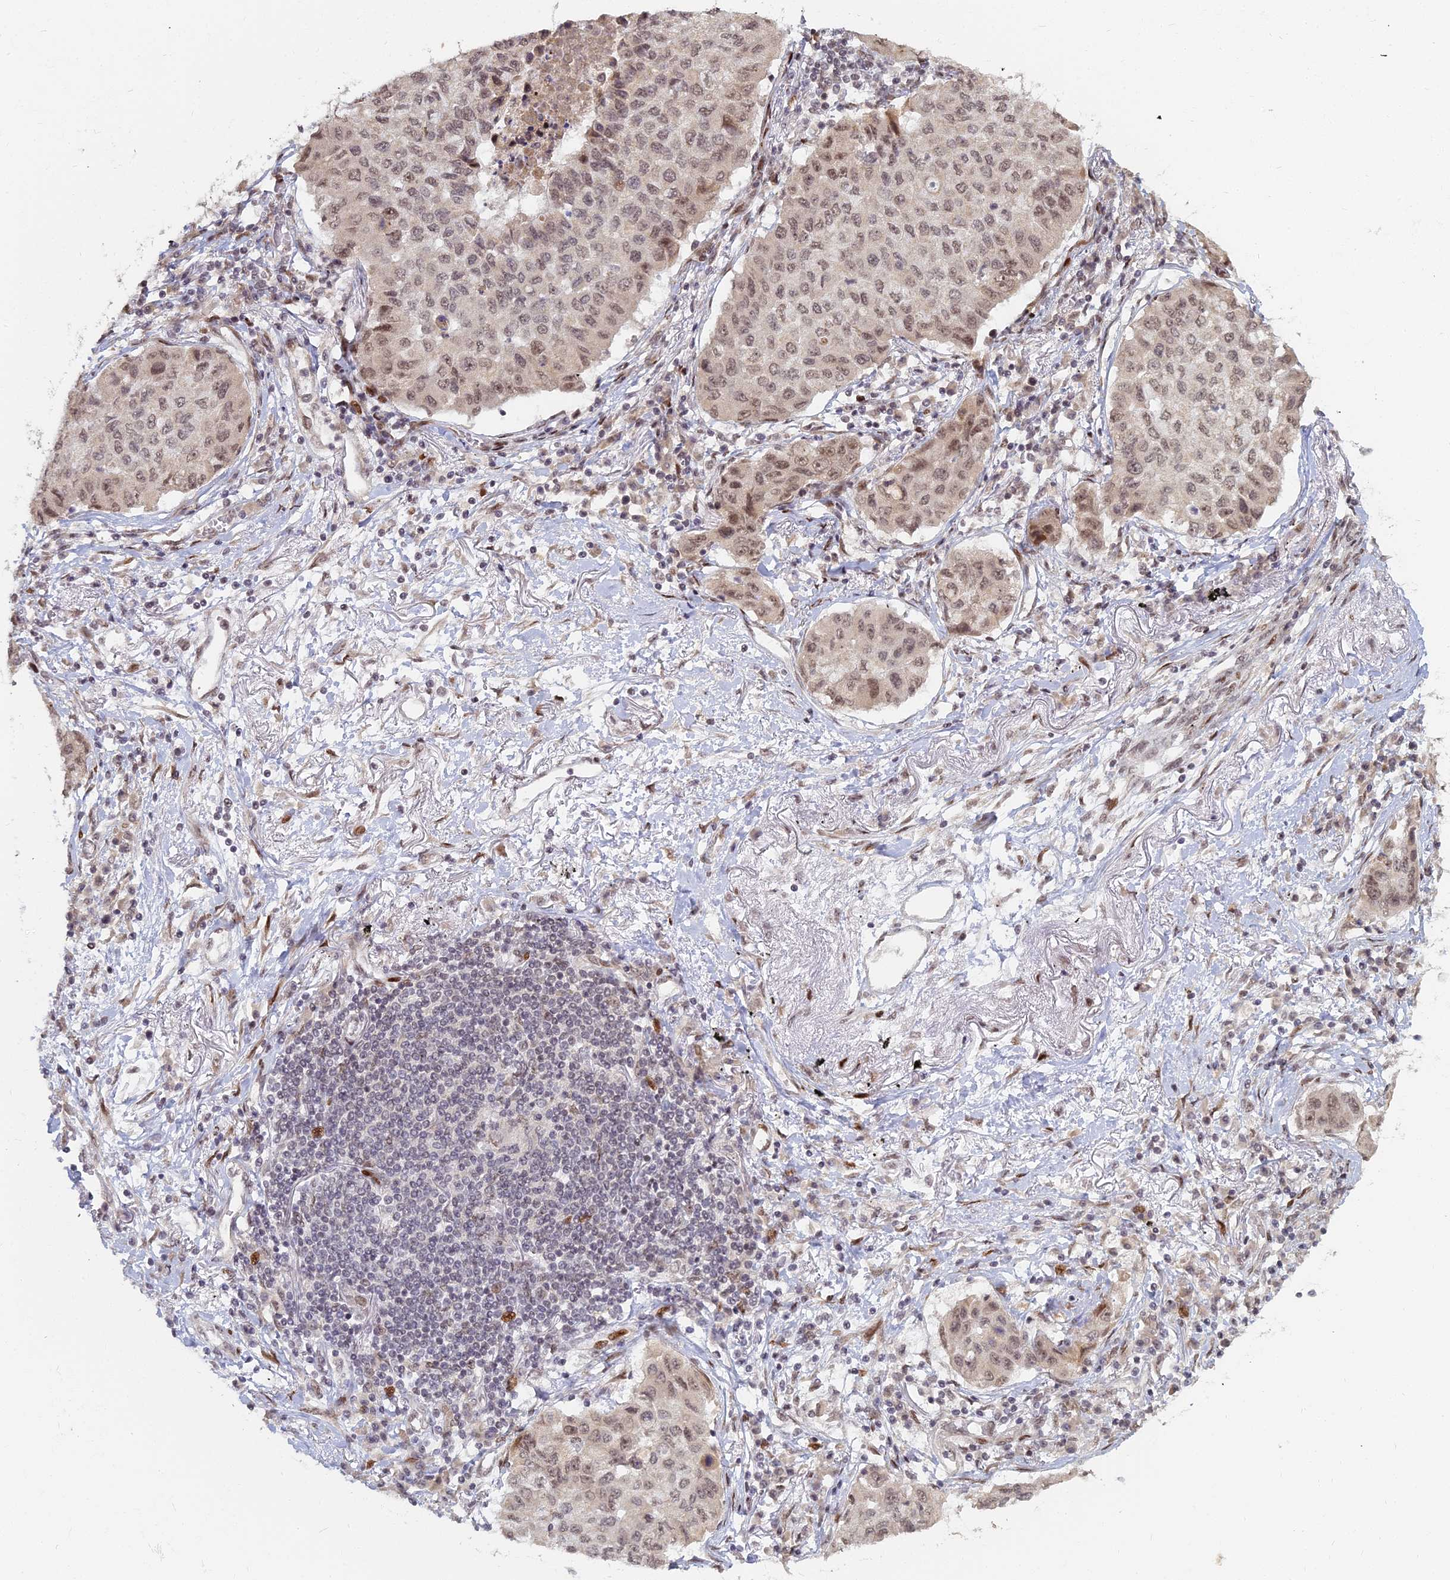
{"staining": {"intensity": "moderate", "quantity": ">75%", "location": "nuclear"}, "tissue": "lung cancer", "cell_type": "Tumor cells", "image_type": "cancer", "snomed": [{"axis": "morphology", "description": "Squamous cell carcinoma, NOS"}, {"axis": "topography", "description": "Lung"}], "caption": "Lung cancer (squamous cell carcinoma) was stained to show a protein in brown. There is medium levels of moderate nuclear expression in about >75% of tumor cells.", "gene": "ABCA2", "patient": {"sex": "male", "age": 74}}